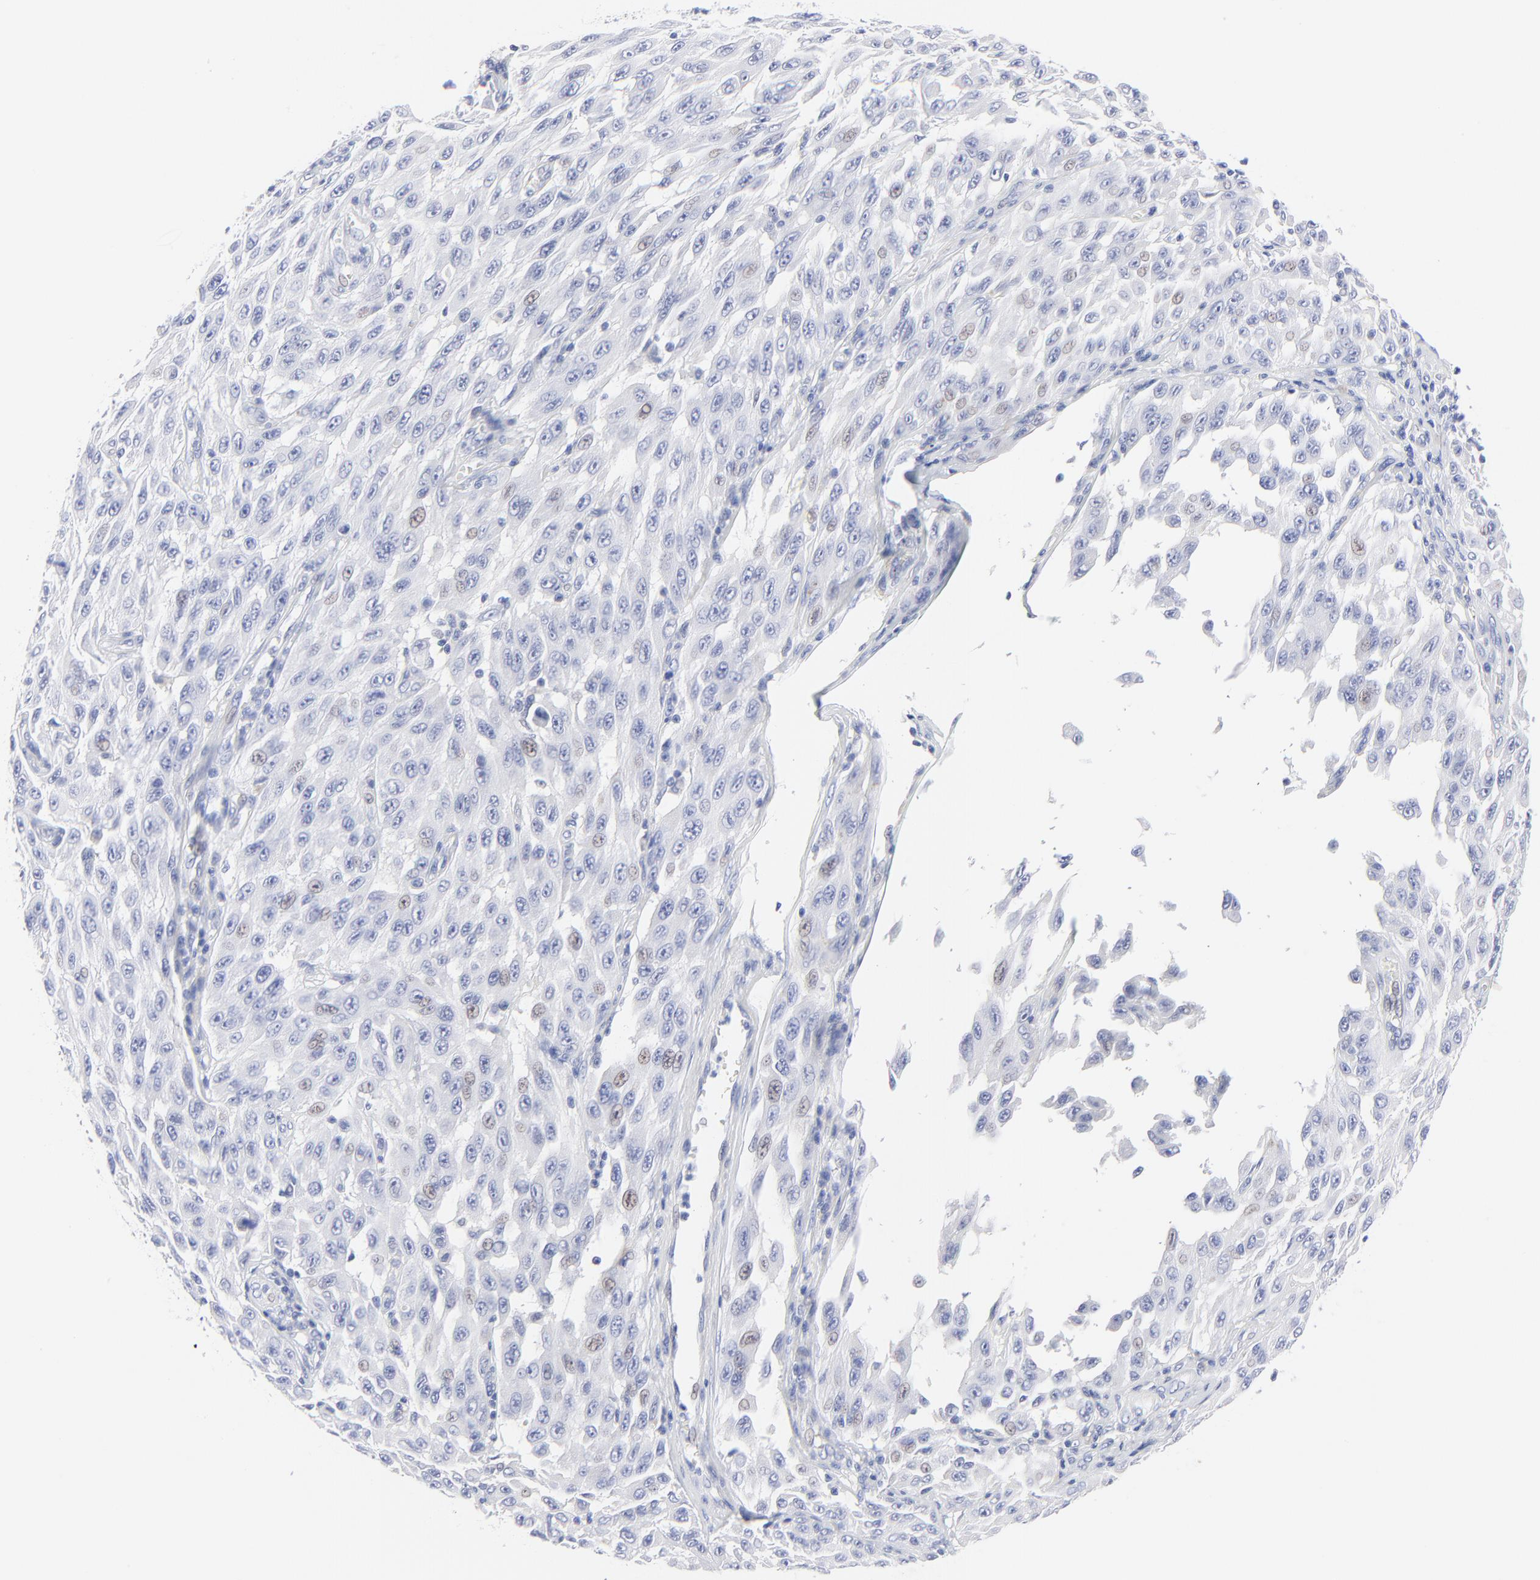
{"staining": {"intensity": "weak", "quantity": "<25%", "location": "nuclear"}, "tissue": "melanoma", "cell_type": "Tumor cells", "image_type": "cancer", "snomed": [{"axis": "morphology", "description": "Malignant melanoma, NOS"}, {"axis": "topography", "description": "Skin"}], "caption": "DAB immunohistochemical staining of malignant melanoma reveals no significant positivity in tumor cells.", "gene": "PSD3", "patient": {"sex": "male", "age": 30}}